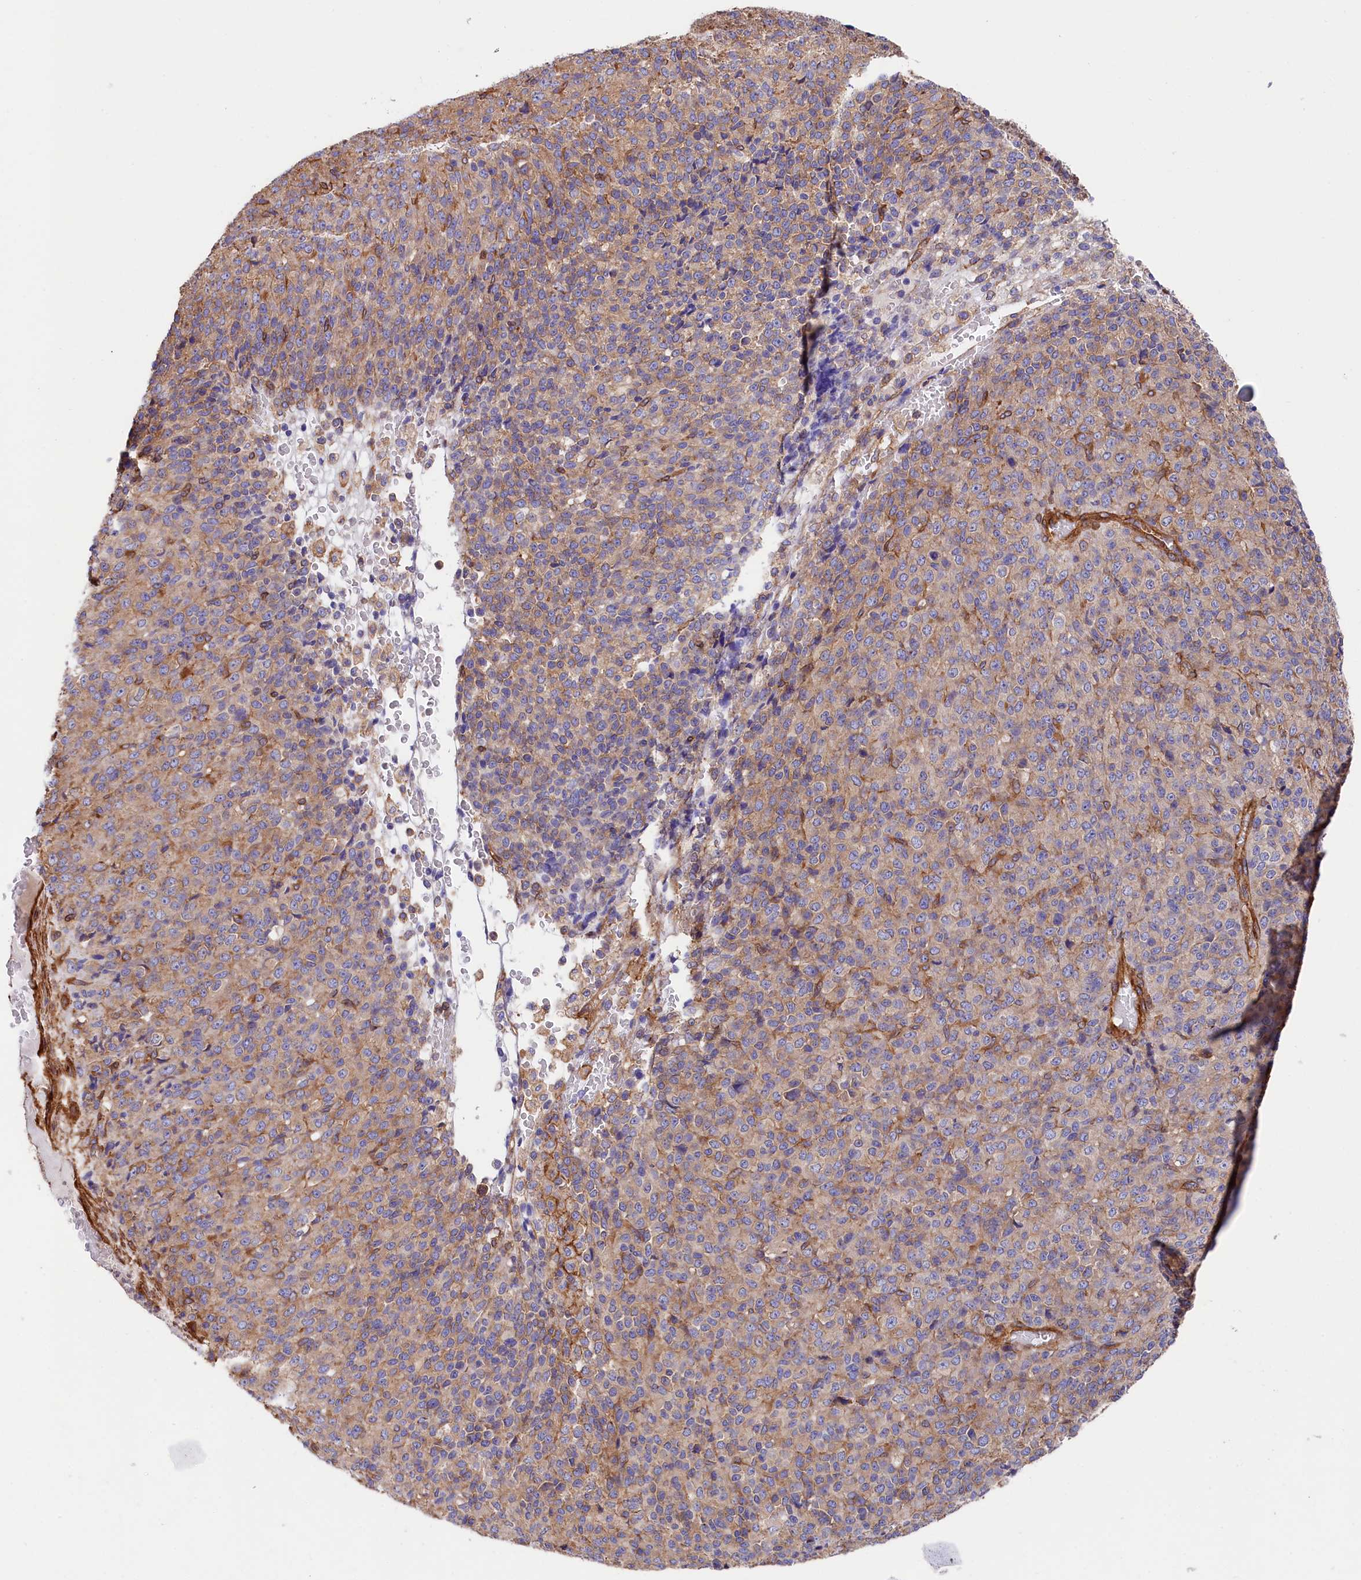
{"staining": {"intensity": "weak", "quantity": ">75%", "location": "cytoplasmic/membranous"}, "tissue": "melanoma", "cell_type": "Tumor cells", "image_type": "cancer", "snomed": [{"axis": "morphology", "description": "Malignant melanoma, Metastatic site"}, {"axis": "topography", "description": "Brain"}], "caption": "Melanoma was stained to show a protein in brown. There is low levels of weak cytoplasmic/membranous positivity in approximately >75% of tumor cells.", "gene": "TNKS1BP1", "patient": {"sex": "female", "age": 56}}